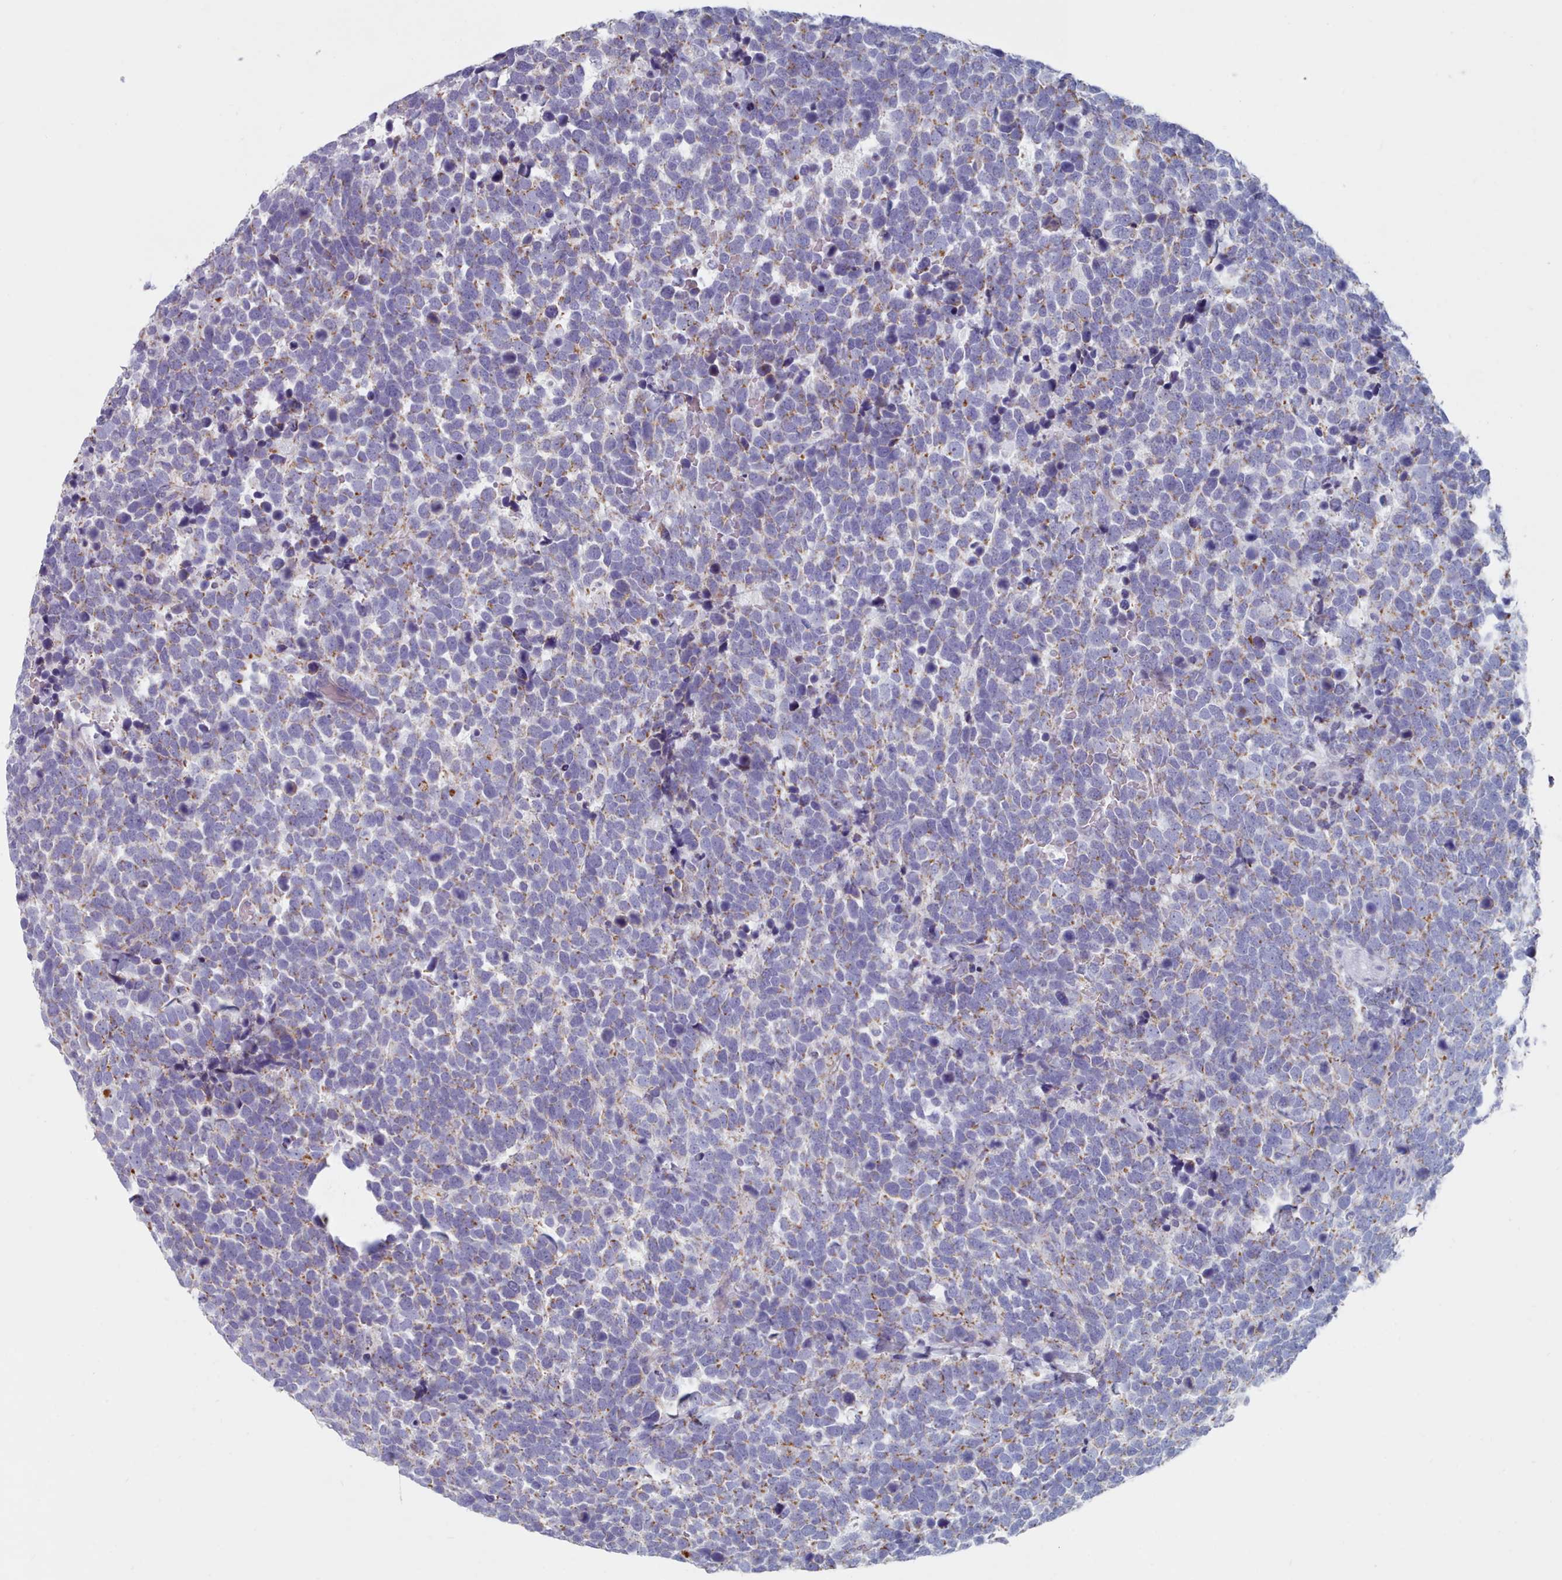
{"staining": {"intensity": "moderate", "quantity": "25%-75%", "location": "cytoplasmic/membranous"}, "tissue": "urothelial cancer", "cell_type": "Tumor cells", "image_type": "cancer", "snomed": [{"axis": "morphology", "description": "Urothelial carcinoma, High grade"}, {"axis": "topography", "description": "Urinary bladder"}], "caption": "This image exhibits IHC staining of urothelial cancer, with medium moderate cytoplasmic/membranous expression in approximately 25%-75% of tumor cells.", "gene": "HAO1", "patient": {"sex": "female", "age": 82}}